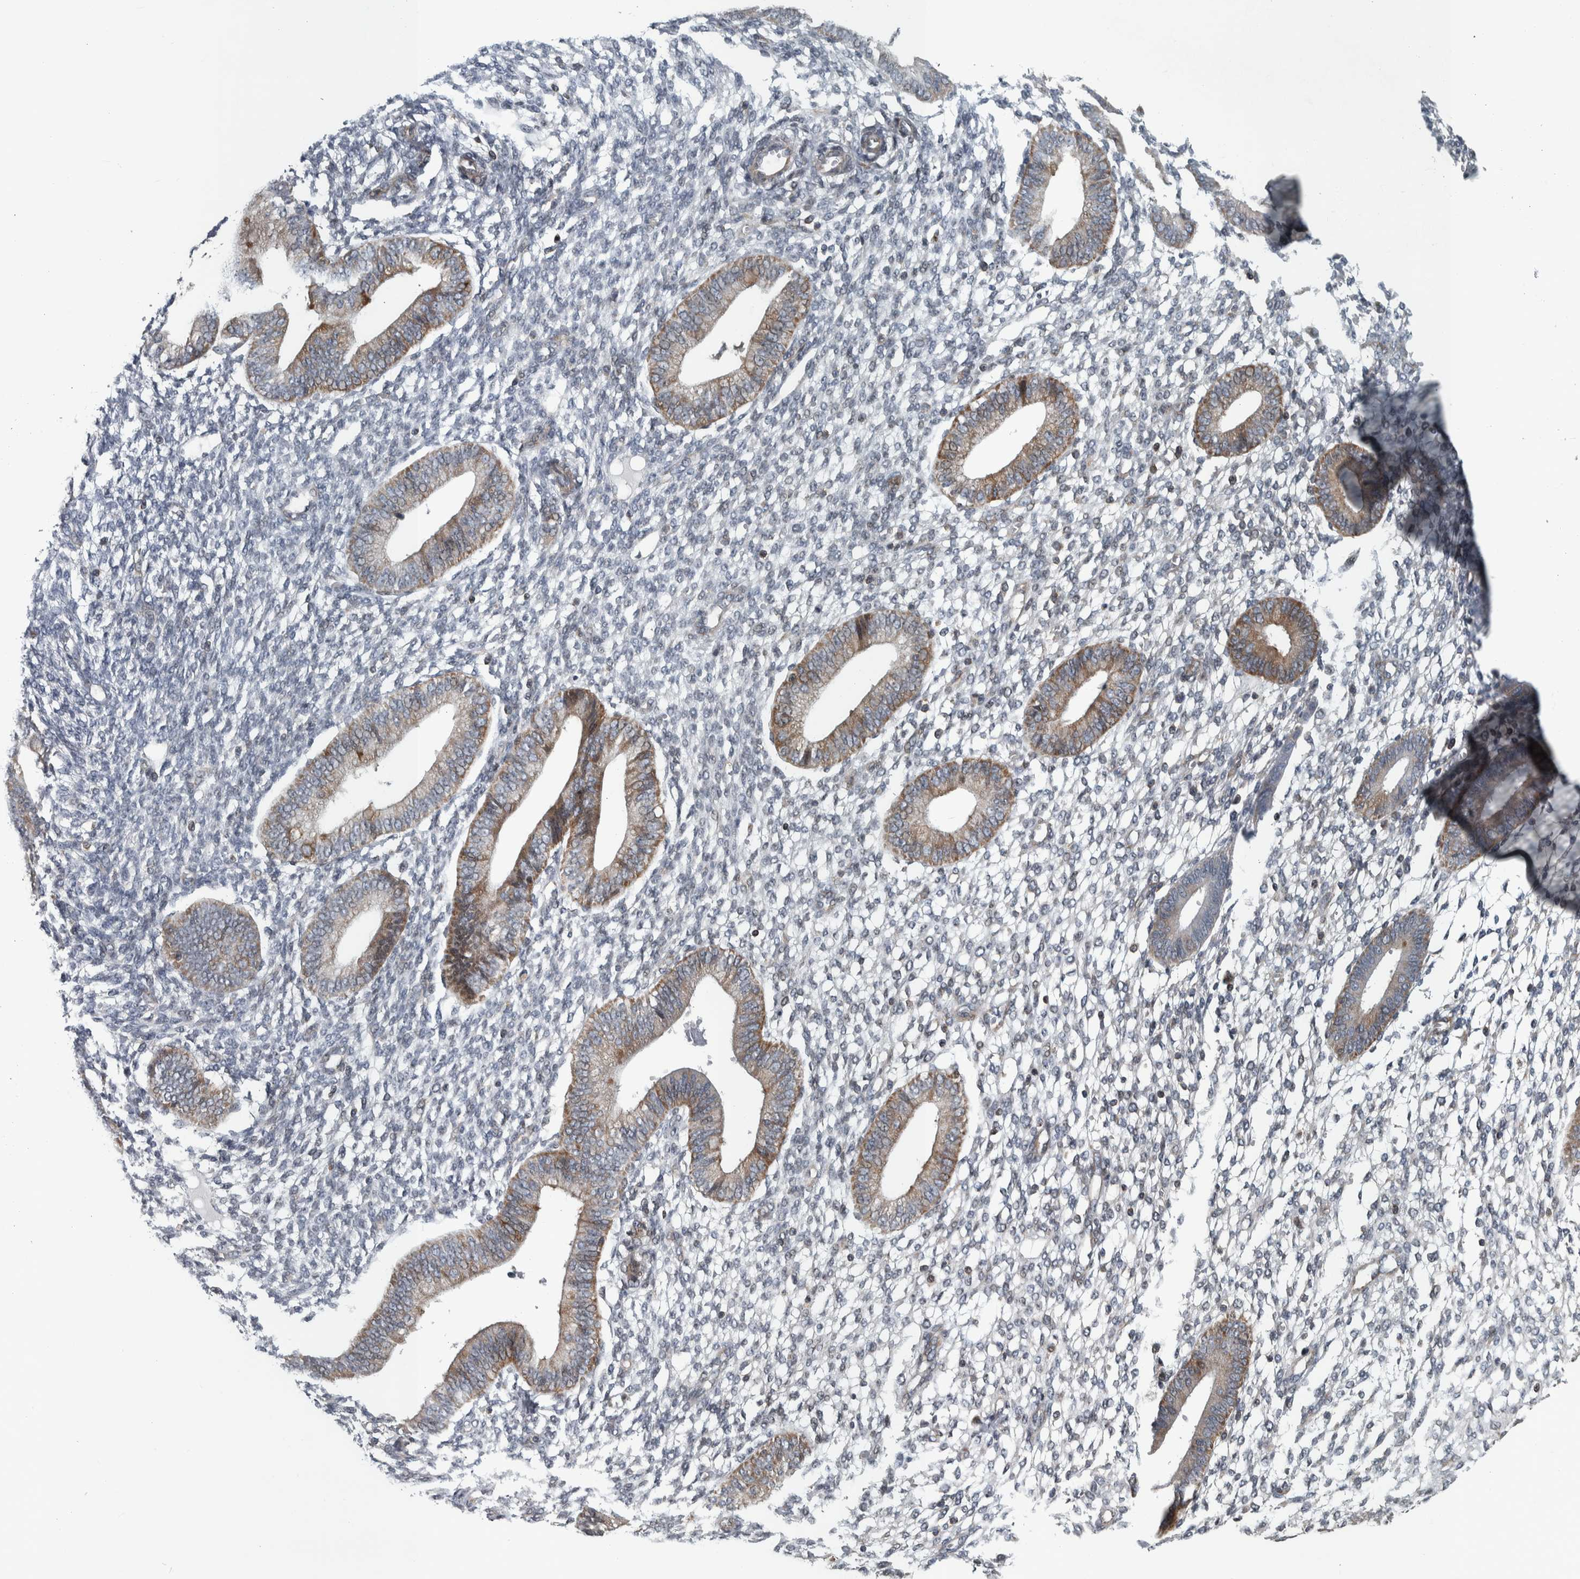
{"staining": {"intensity": "negative", "quantity": "none", "location": "none"}, "tissue": "endometrium", "cell_type": "Cells in endometrial stroma", "image_type": "normal", "snomed": [{"axis": "morphology", "description": "Normal tissue, NOS"}, {"axis": "topography", "description": "Endometrium"}], "caption": "Endometrium was stained to show a protein in brown. There is no significant positivity in cells in endometrial stroma. (DAB (3,3'-diaminobenzidine) immunohistochemistry (IHC) visualized using brightfield microscopy, high magnification).", "gene": "BAIAP2L1", "patient": {"sex": "female", "age": 46}}